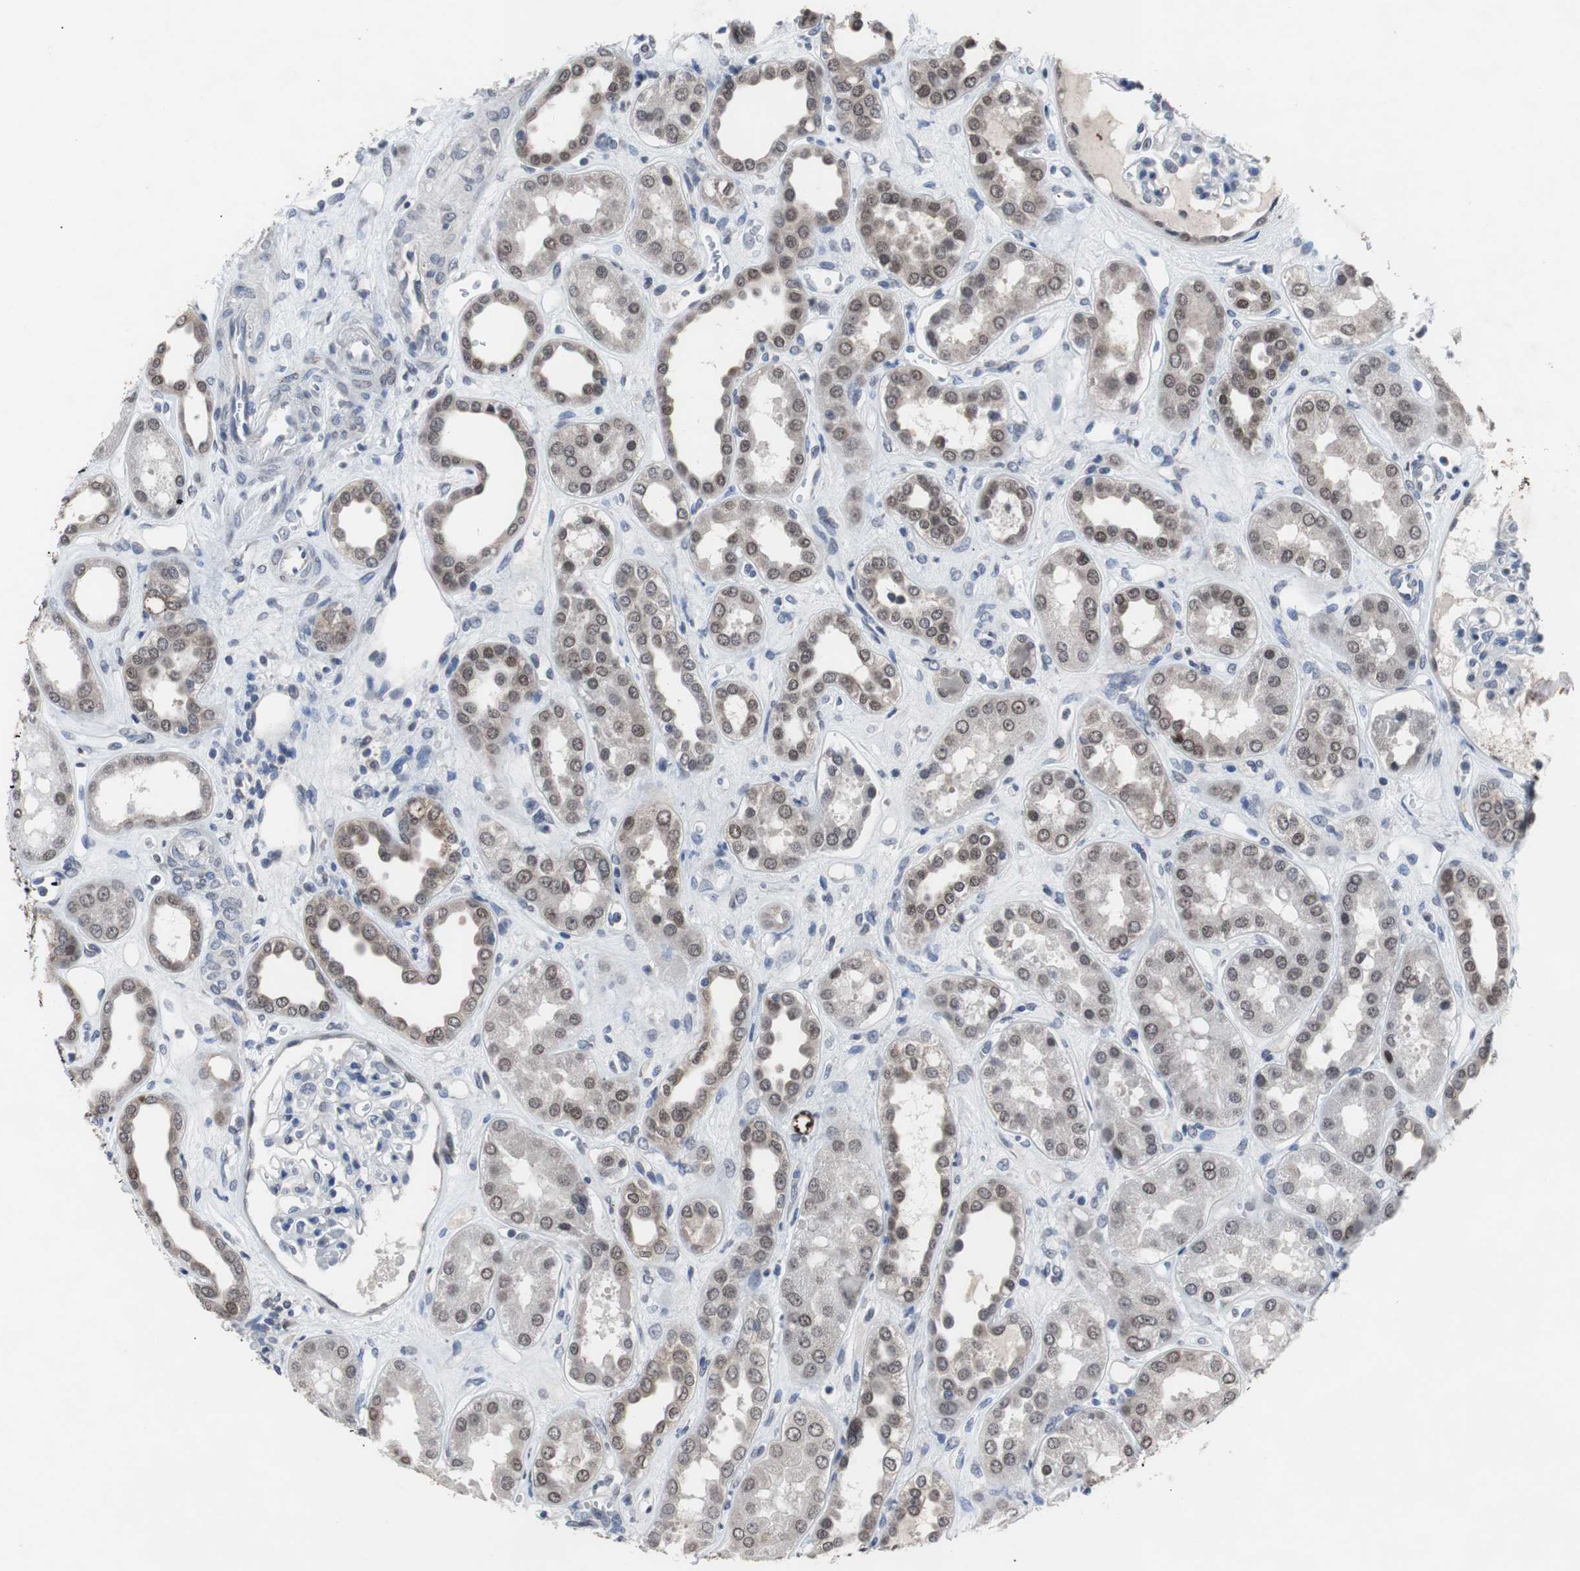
{"staining": {"intensity": "negative", "quantity": "none", "location": "none"}, "tissue": "kidney", "cell_type": "Cells in glomeruli", "image_type": "normal", "snomed": [{"axis": "morphology", "description": "Normal tissue, NOS"}, {"axis": "topography", "description": "Kidney"}], "caption": "Immunohistochemistry (IHC) of unremarkable human kidney demonstrates no staining in cells in glomeruli.", "gene": "RBM47", "patient": {"sex": "male", "age": 59}}